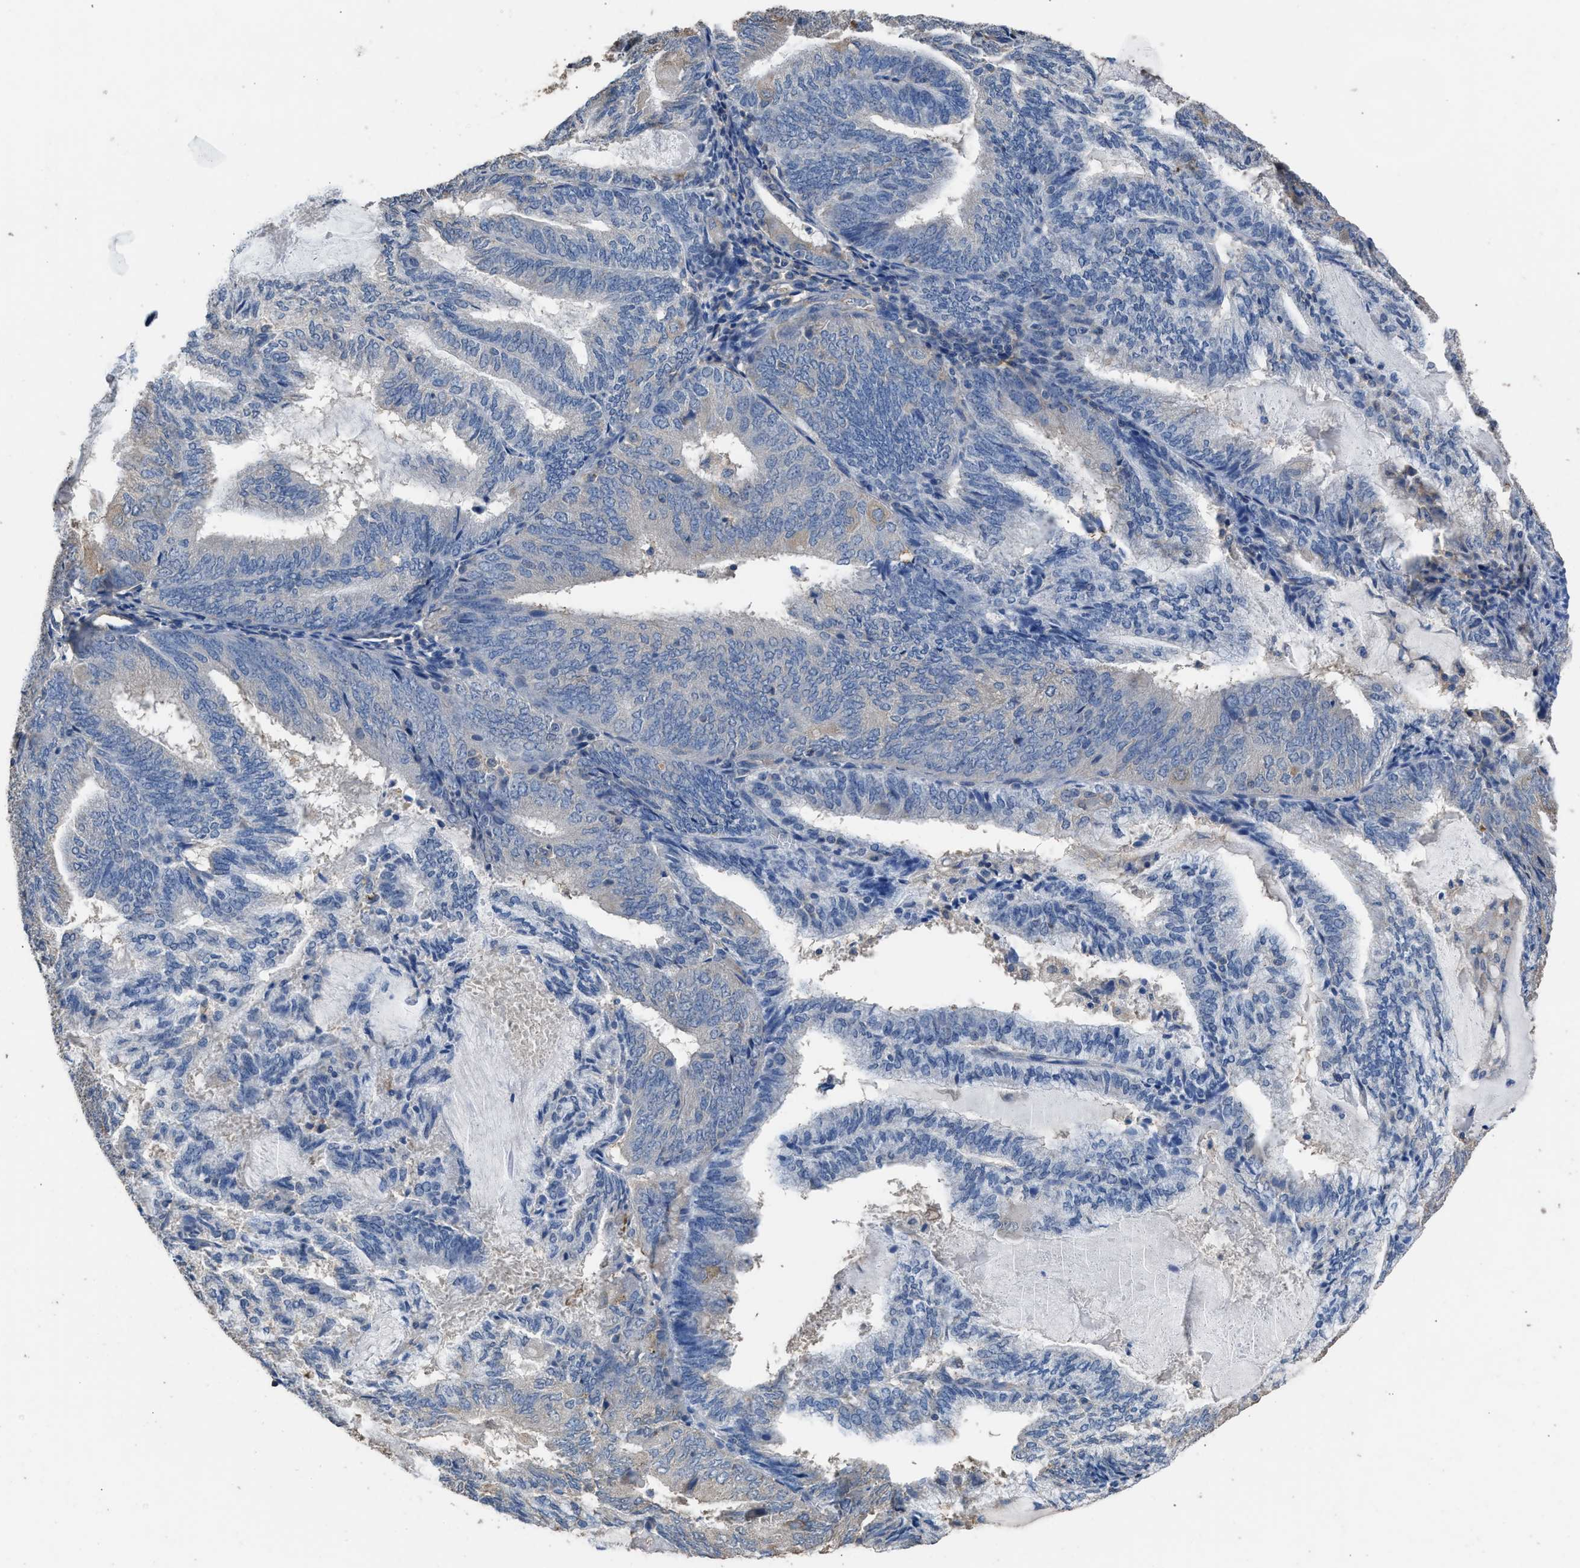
{"staining": {"intensity": "negative", "quantity": "none", "location": "none"}, "tissue": "endometrial cancer", "cell_type": "Tumor cells", "image_type": "cancer", "snomed": [{"axis": "morphology", "description": "Adenocarcinoma, NOS"}, {"axis": "topography", "description": "Endometrium"}], "caption": "Image shows no protein staining in tumor cells of endometrial cancer (adenocarcinoma) tissue.", "gene": "ITSN1", "patient": {"sex": "female", "age": 81}}